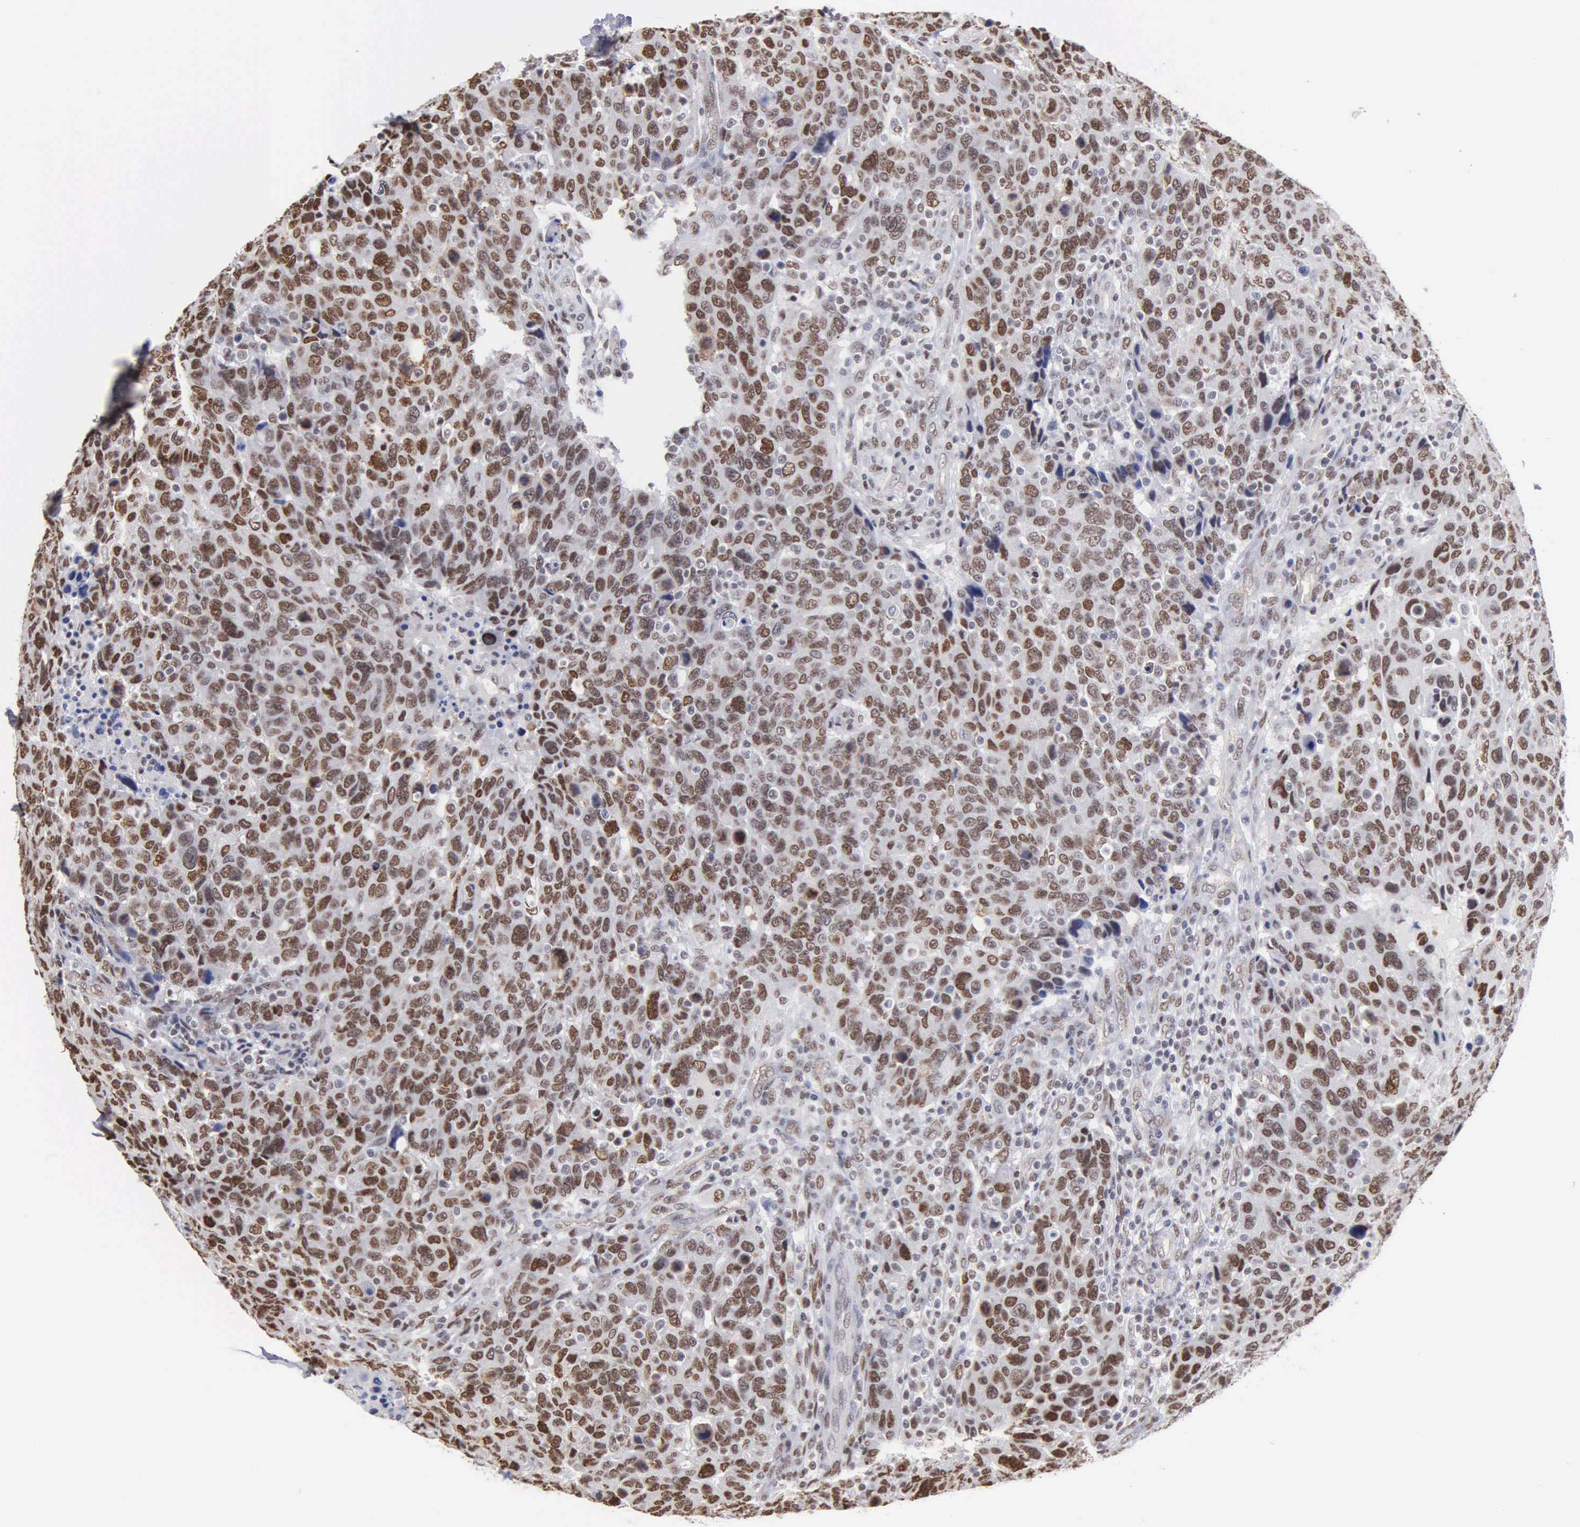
{"staining": {"intensity": "strong", "quantity": ">75%", "location": "nuclear"}, "tissue": "breast cancer", "cell_type": "Tumor cells", "image_type": "cancer", "snomed": [{"axis": "morphology", "description": "Duct carcinoma"}, {"axis": "topography", "description": "Breast"}], "caption": "Tumor cells exhibit strong nuclear staining in about >75% of cells in invasive ductal carcinoma (breast).", "gene": "CCNG1", "patient": {"sex": "female", "age": 37}}